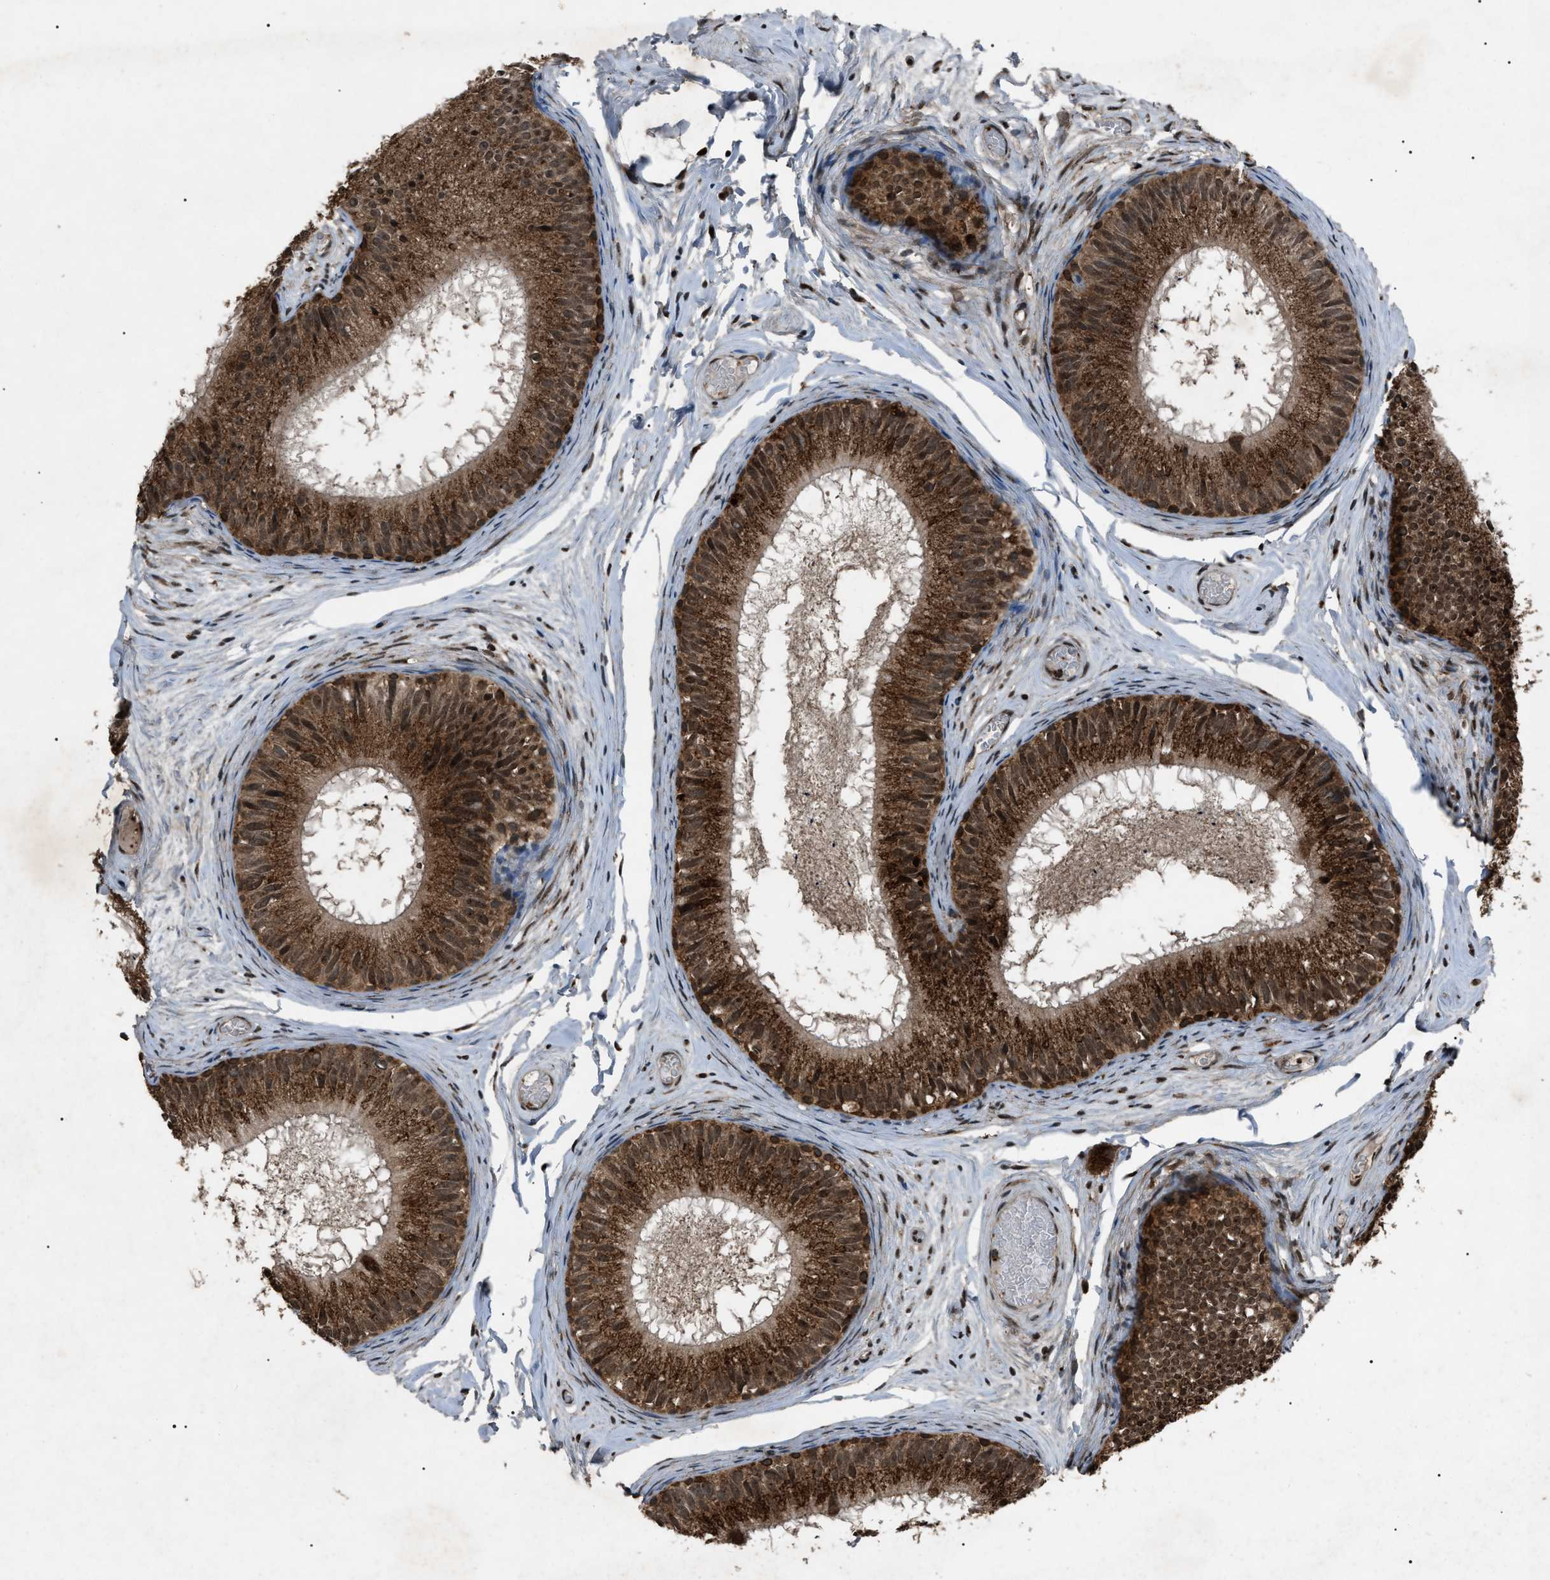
{"staining": {"intensity": "strong", "quantity": ">75%", "location": "cytoplasmic/membranous,nuclear"}, "tissue": "epididymis", "cell_type": "Glandular cells", "image_type": "normal", "snomed": [{"axis": "morphology", "description": "Normal tissue, NOS"}, {"axis": "topography", "description": "Epididymis"}], "caption": "IHC image of unremarkable human epididymis stained for a protein (brown), which demonstrates high levels of strong cytoplasmic/membranous,nuclear expression in about >75% of glandular cells.", "gene": "ZFAND2A", "patient": {"sex": "male", "age": 46}}